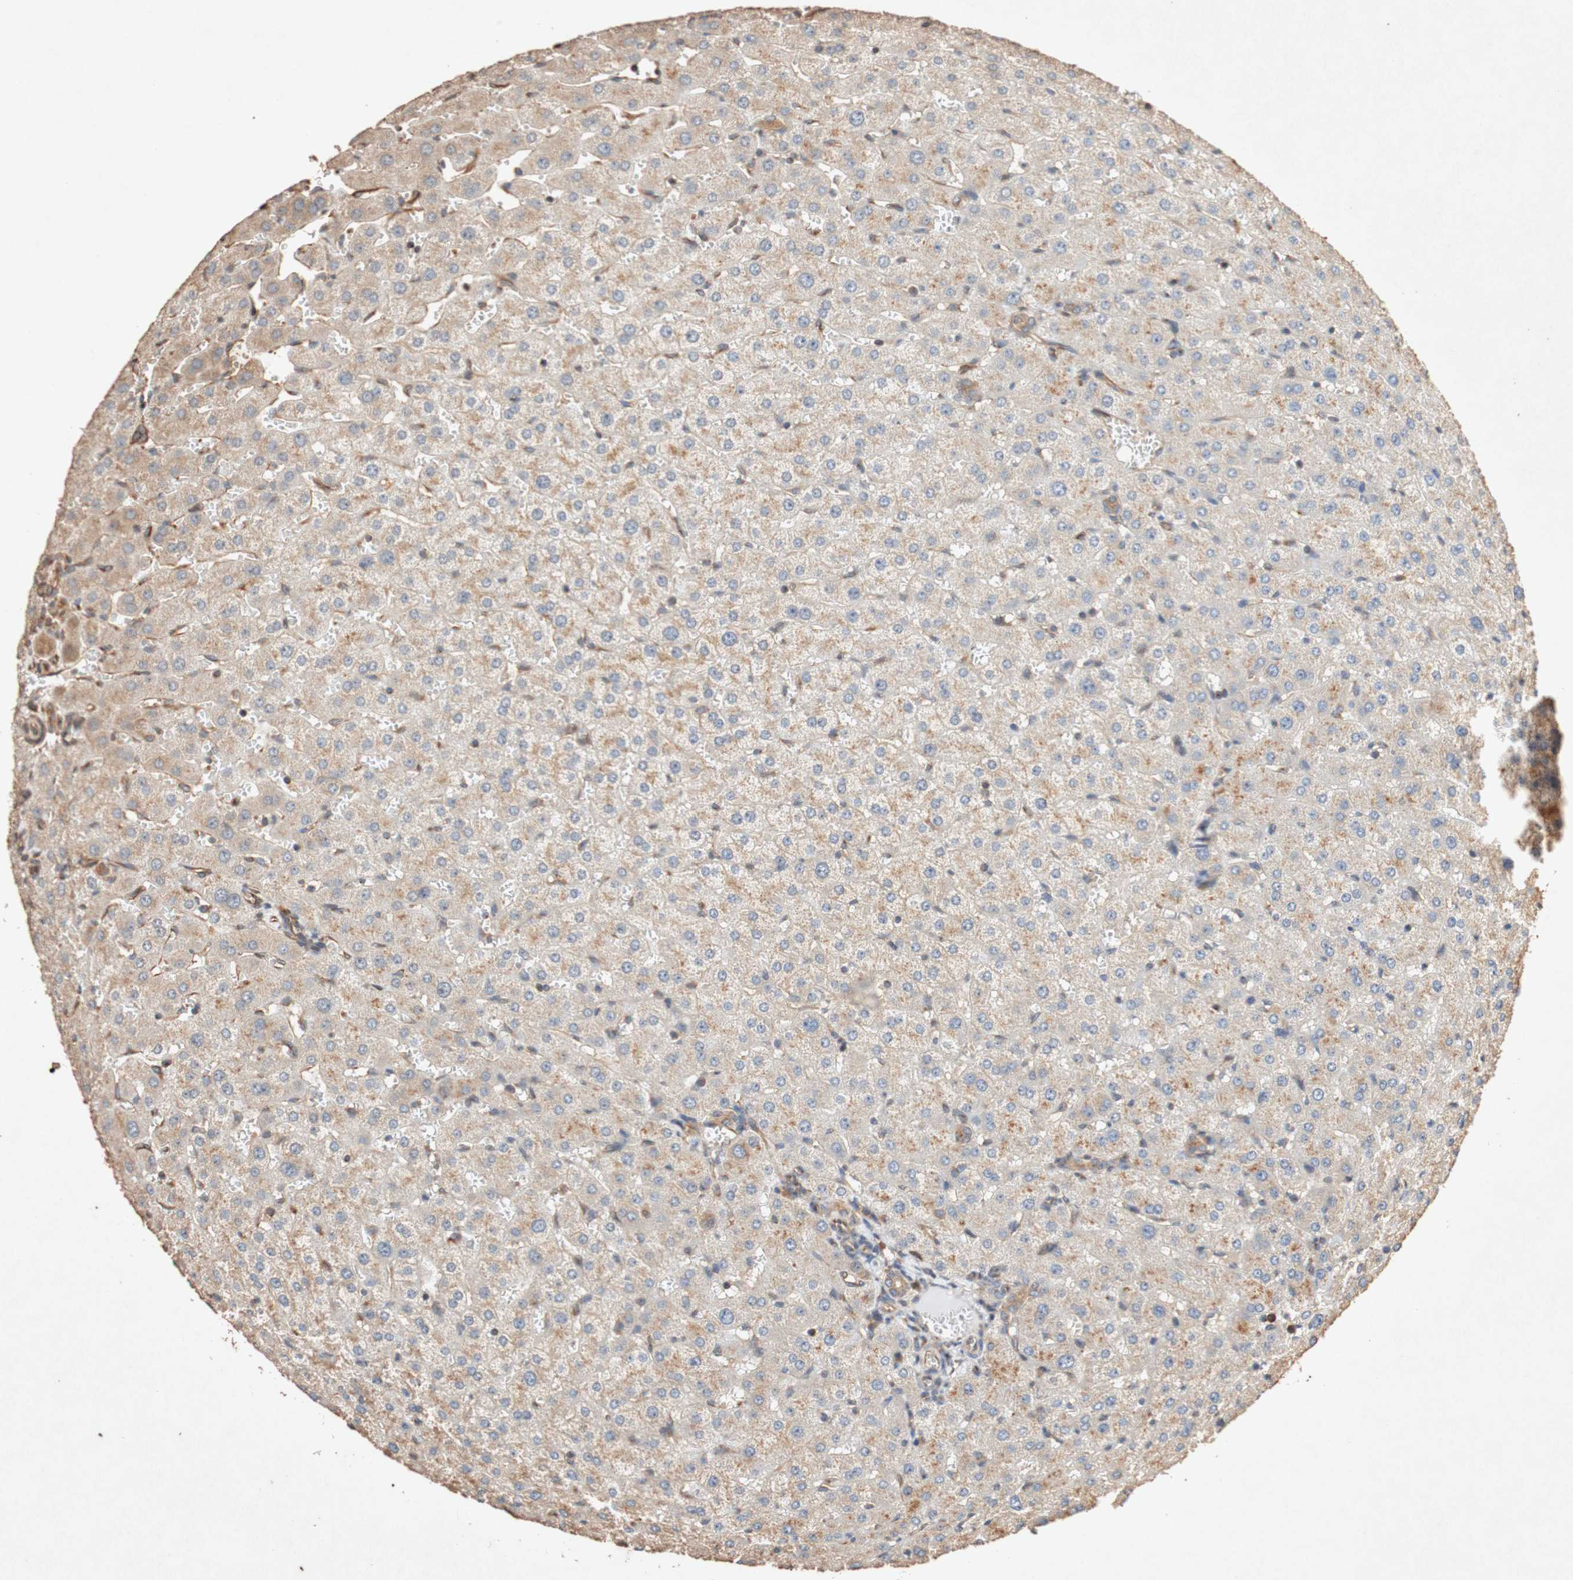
{"staining": {"intensity": "weak", "quantity": "25%-75%", "location": "cytoplasmic/membranous"}, "tissue": "liver", "cell_type": "Cholangiocytes", "image_type": "normal", "snomed": [{"axis": "morphology", "description": "Normal tissue, NOS"}, {"axis": "morphology", "description": "Fibrosis, NOS"}, {"axis": "topography", "description": "Liver"}], "caption": "Human liver stained for a protein (brown) demonstrates weak cytoplasmic/membranous positive expression in about 25%-75% of cholangiocytes.", "gene": "TUBB", "patient": {"sex": "female", "age": 29}}